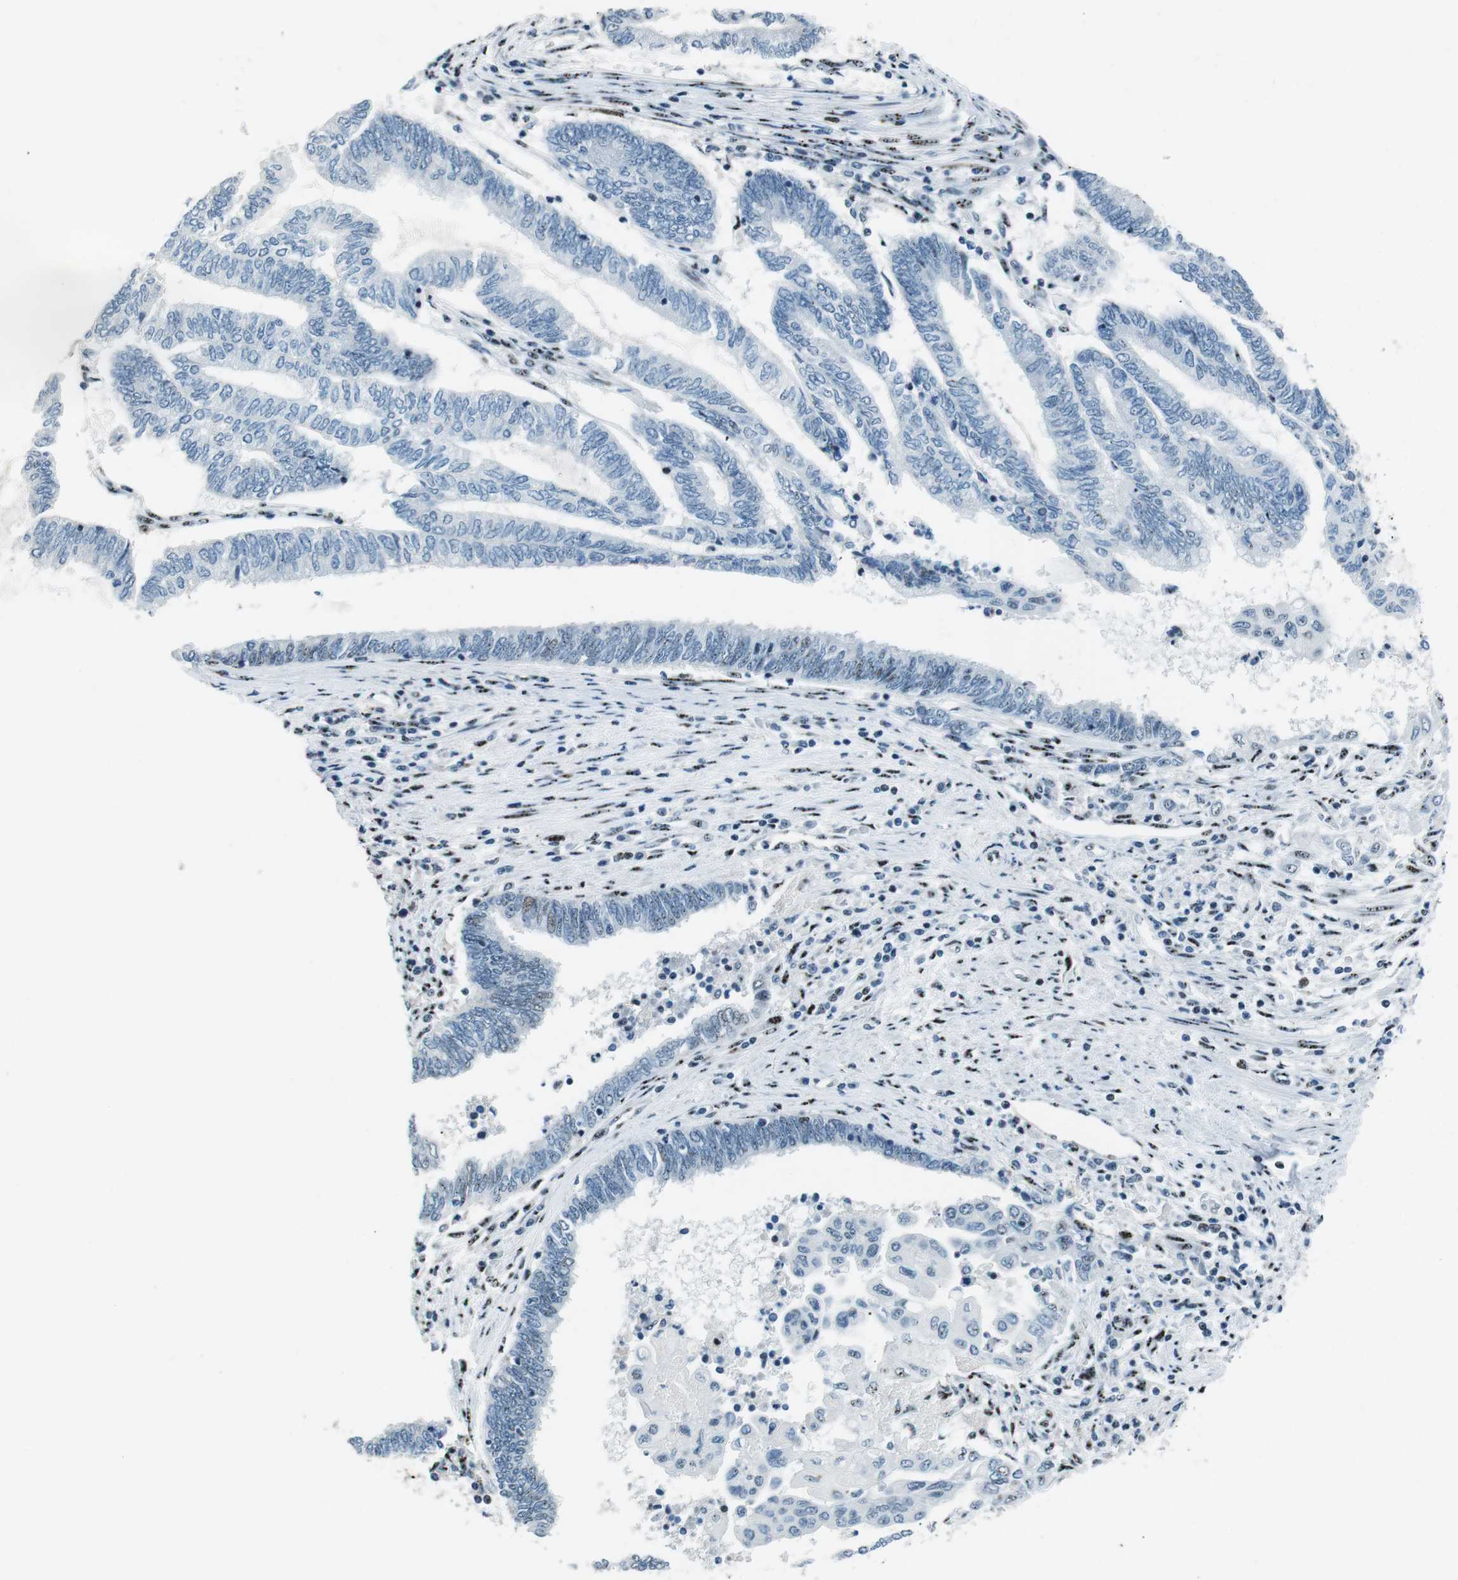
{"staining": {"intensity": "negative", "quantity": "none", "location": "none"}, "tissue": "endometrial cancer", "cell_type": "Tumor cells", "image_type": "cancer", "snomed": [{"axis": "morphology", "description": "Adenocarcinoma, NOS"}, {"axis": "topography", "description": "Uterus"}, {"axis": "topography", "description": "Endometrium"}], "caption": "Immunohistochemistry (IHC) of adenocarcinoma (endometrial) exhibits no positivity in tumor cells. (Brightfield microscopy of DAB (3,3'-diaminobenzidine) immunohistochemistry at high magnification).", "gene": "PML", "patient": {"sex": "female", "age": 70}}